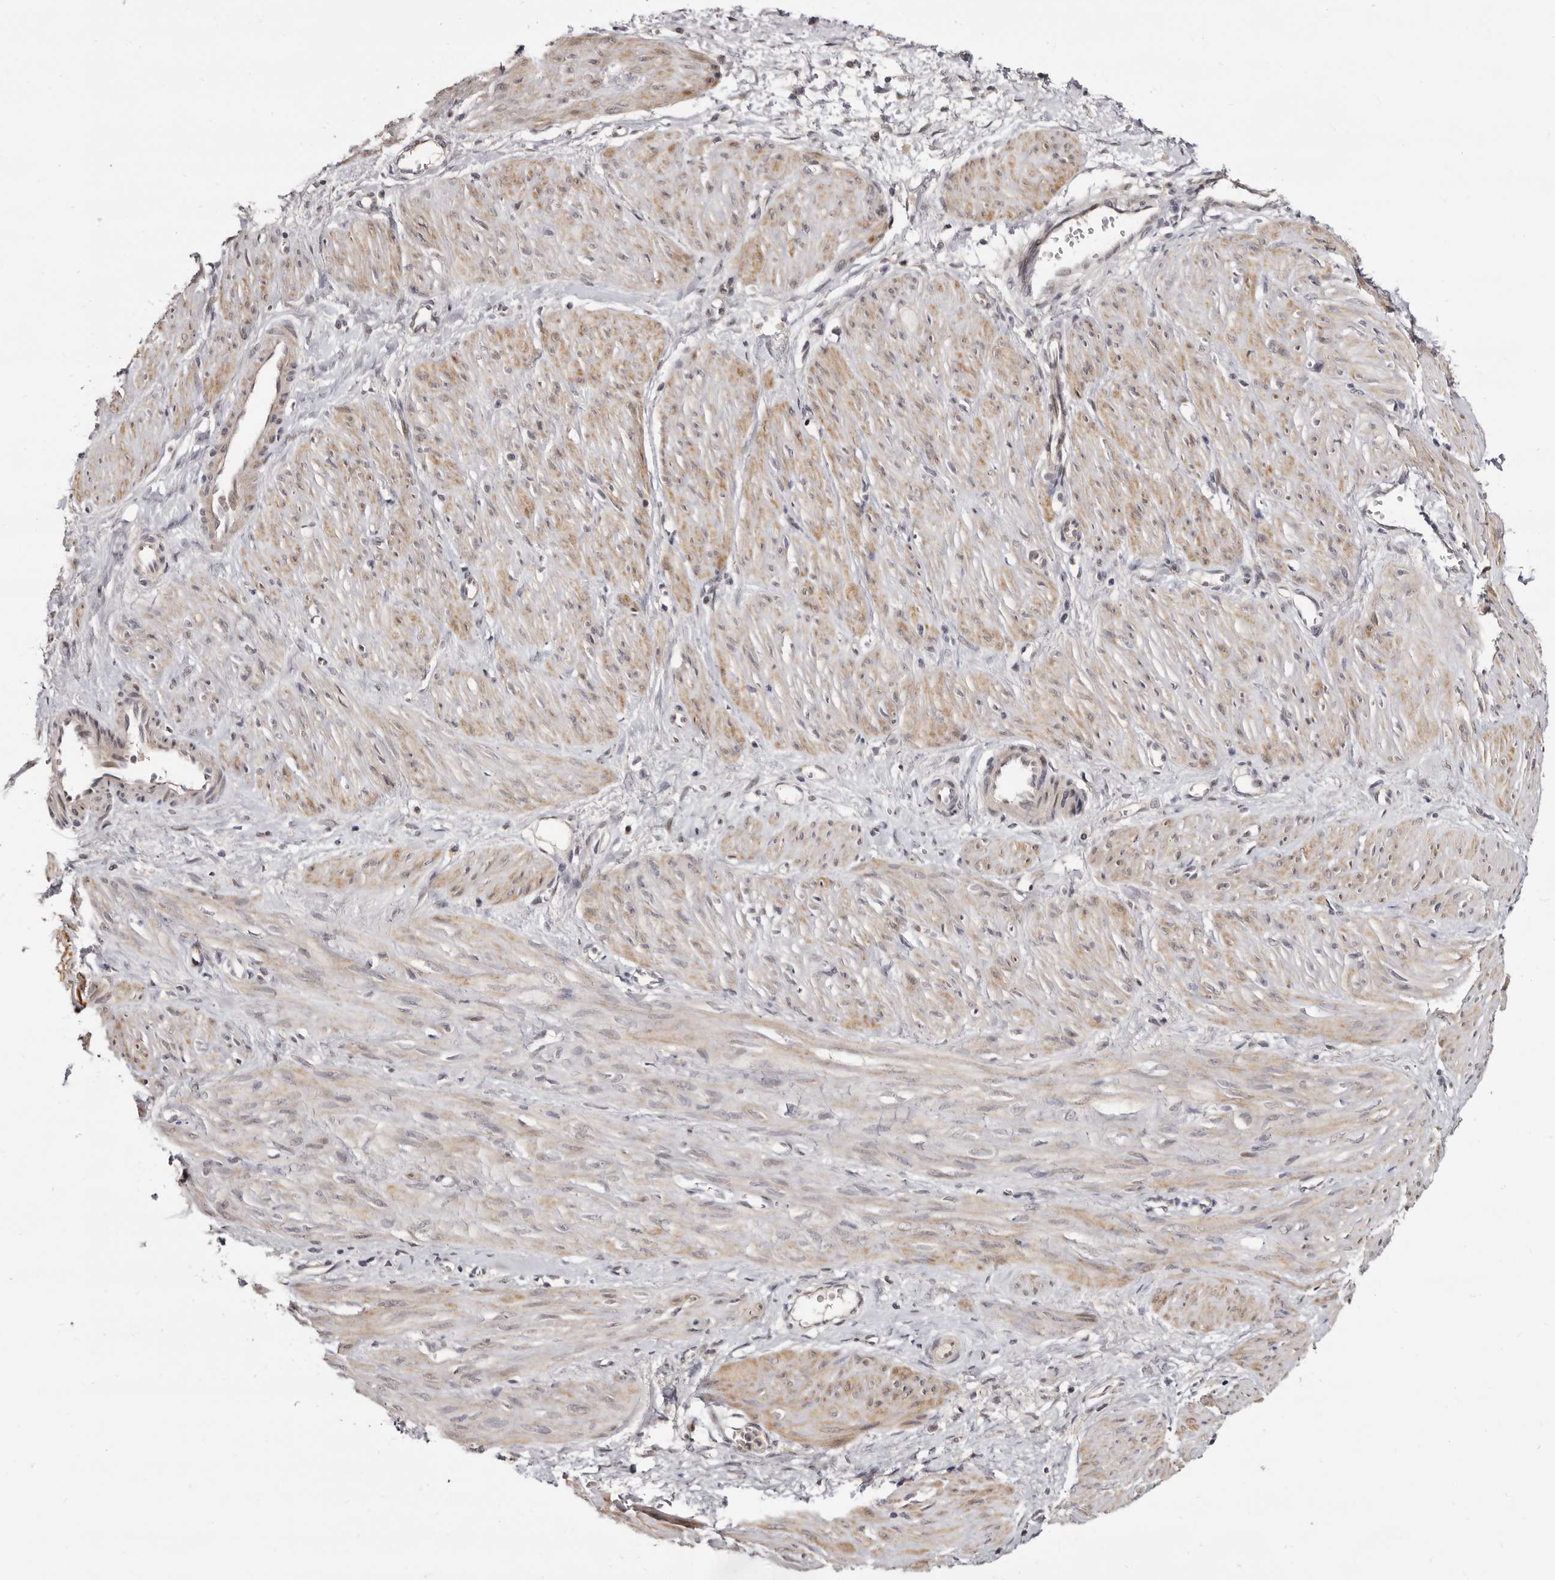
{"staining": {"intensity": "moderate", "quantity": "25%-75%", "location": "cytoplasmic/membranous,nuclear"}, "tissue": "smooth muscle", "cell_type": "Smooth muscle cells", "image_type": "normal", "snomed": [{"axis": "morphology", "description": "Normal tissue, NOS"}, {"axis": "topography", "description": "Endometrium"}], "caption": "A brown stain highlights moderate cytoplasmic/membranous,nuclear positivity of a protein in smooth muscle cells of benign smooth muscle.", "gene": "ZNF326", "patient": {"sex": "female", "age": 33}}